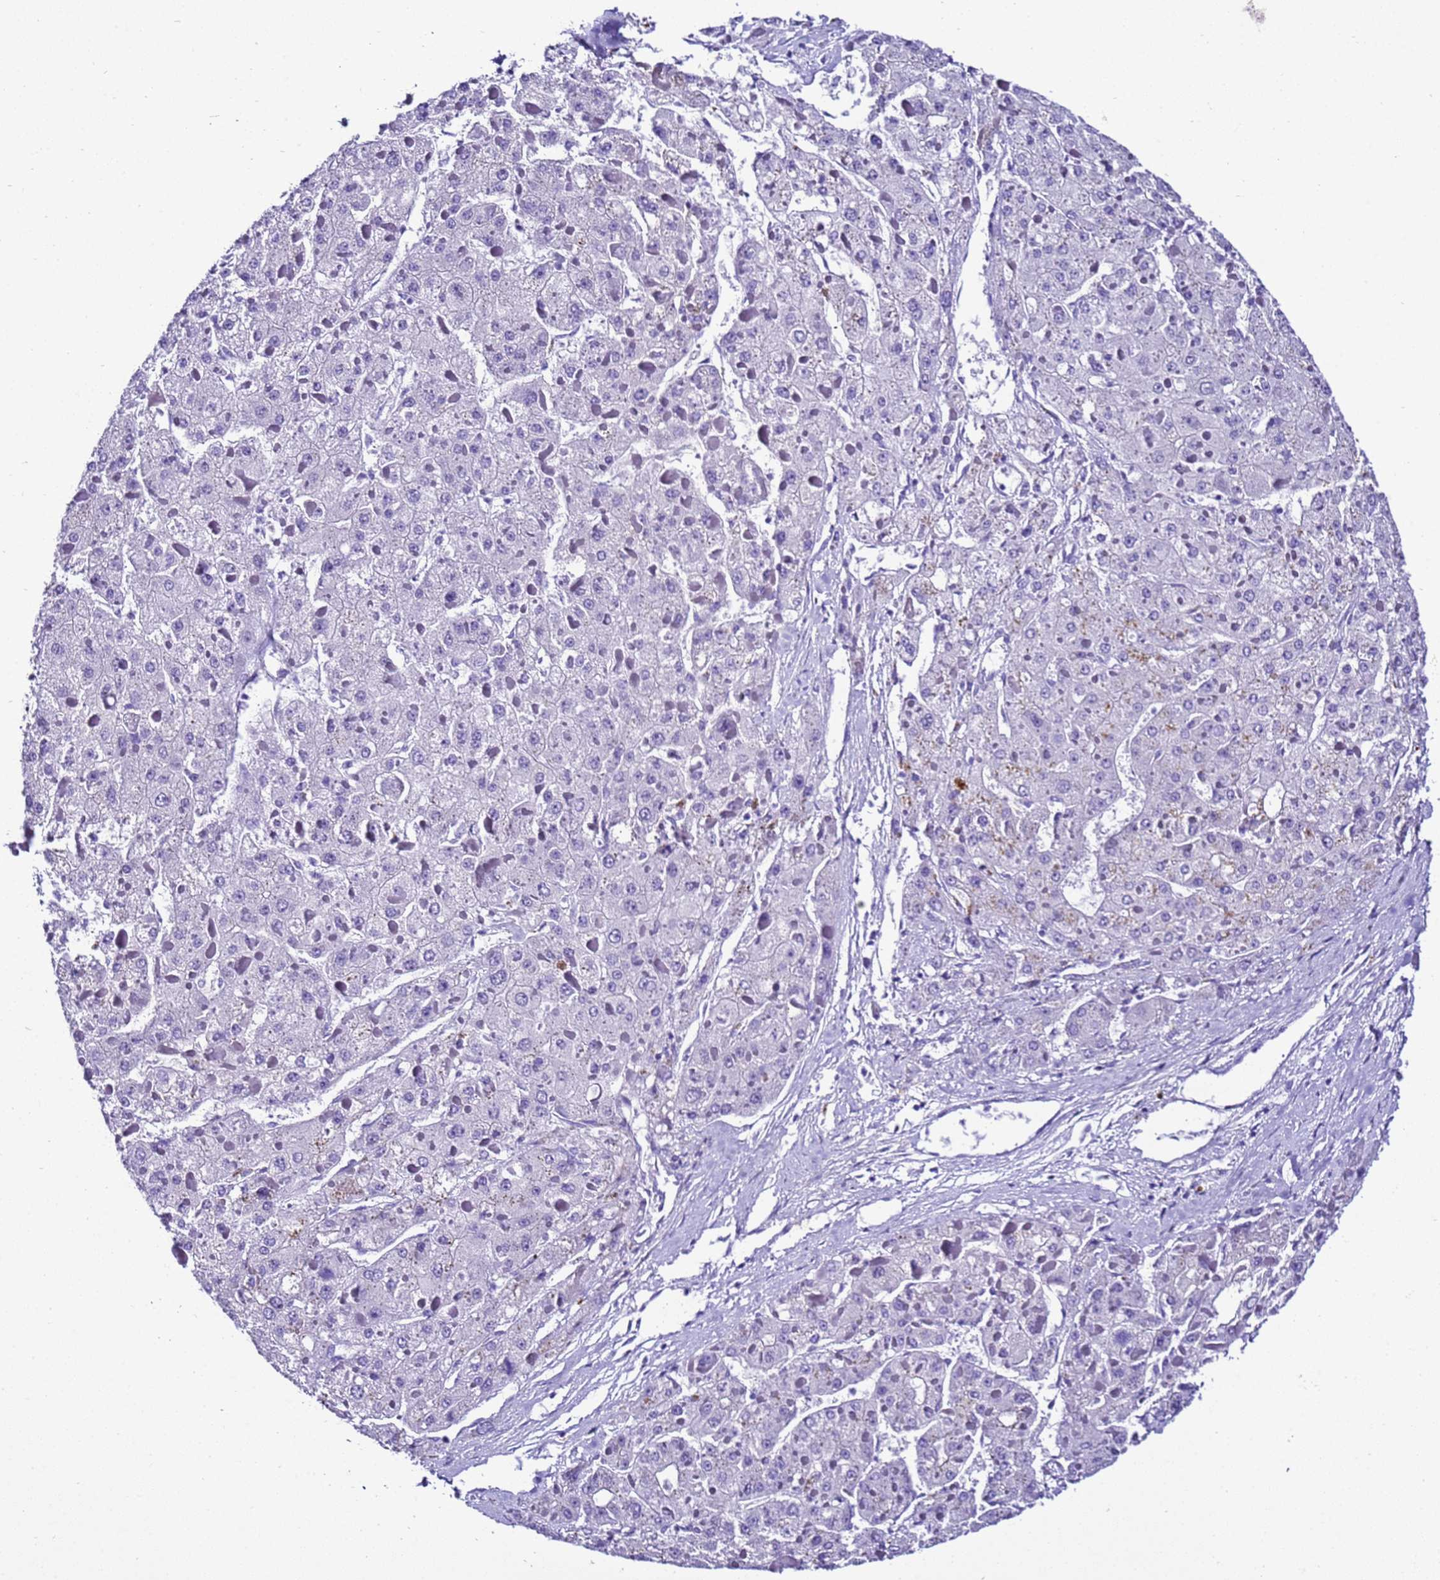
{"staining": {"intensity": "negative", "quantity": "none", "location": "none"}, "tissue": "liver cancer", "cell_type": "Tumor cells", "image_type": "cancer", "snomed": [{"axis": "morphology", "description": "Carcinoma, Hepatocellular, NOS"}, {"axis": "topography", "description": "Liver"}], "caption": "DAB (3,3'-diaminobenzidine) immunohistochemical staining of liver hepatocellular carcinoma demonstrates no significant staining in tumor cells. (DAB immunohistochemistry with hematoxylin counter stain).", "gene": "ZNF417", "patient": {"sex": "female", "age": 73}}